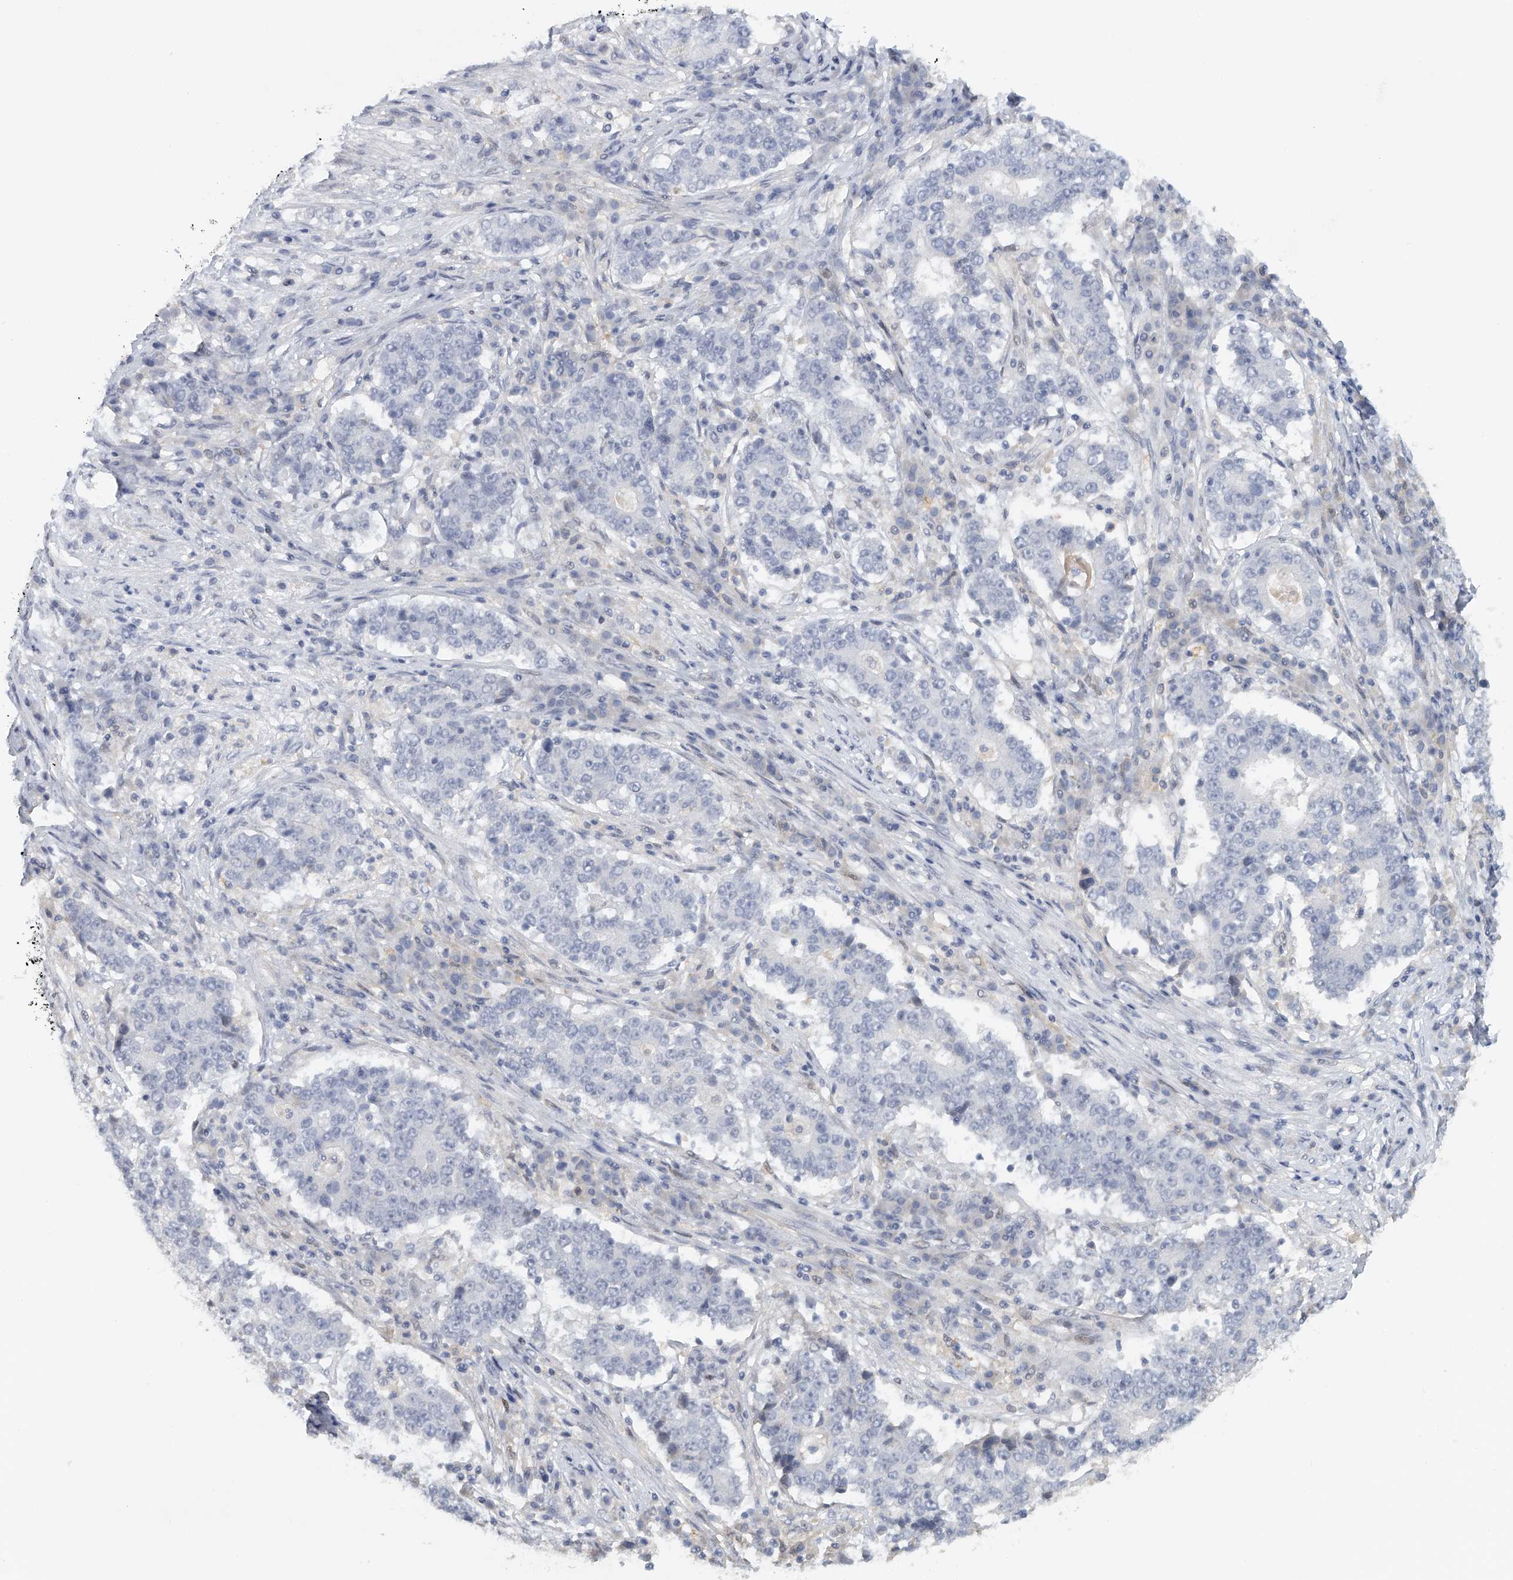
{"staining": {"intensity": "negative", "quantity": "none", "location": "none"}, "tissue": "stomach cancer", "cell_type": "Tumor cells", "image_type": "cancer", "snomed": [{"axis": "morphology", "description": "Adenocarcinoma, NOS"}, {"axis": "topography", "description": "Stomach"}], "caption": "IHC histopathology image of human stomach cancer (adenocarcinoma) stained for a protein (brown), which shows no staining in tumor cells.", "gene": "DDX43", "patient": {"sex": "male", "age": 59}}